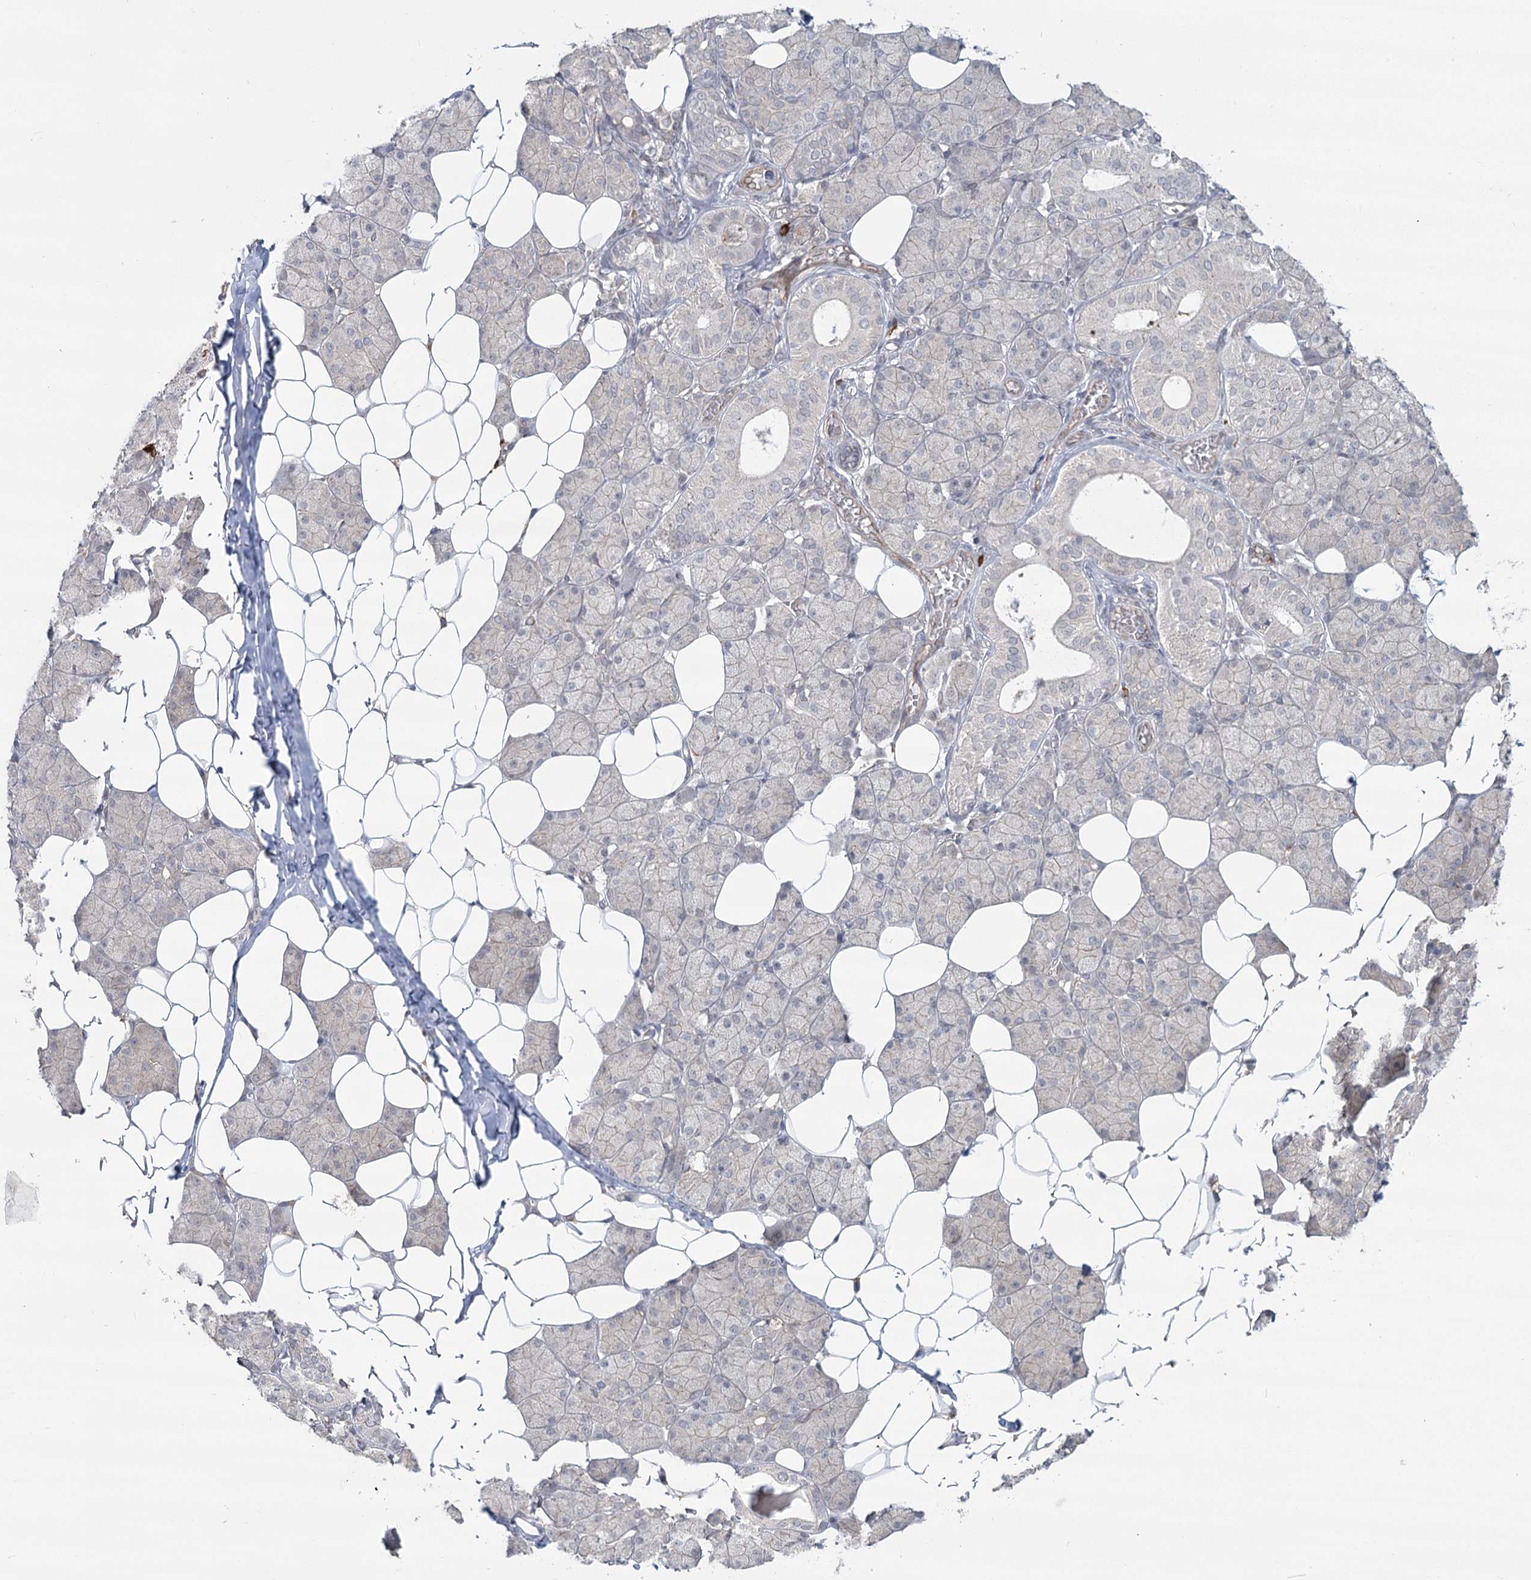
{"staining": {"intensity": "negative", "quantity": "none", "location": "none"}, "tissue": "salivary gland", "cell_type": "Glandular cells", "image_type": "normal", "snomed": [{"axis": "morphology", "description": "Normal tissue, NOS"}, {"axis": "topography", "description": "Salivary gland"}], "caption": "Glandular cells show no significant expression in normal salivary gland.", "gene": "AP2M1", "patient": {"sex": "female", "age": 33}}